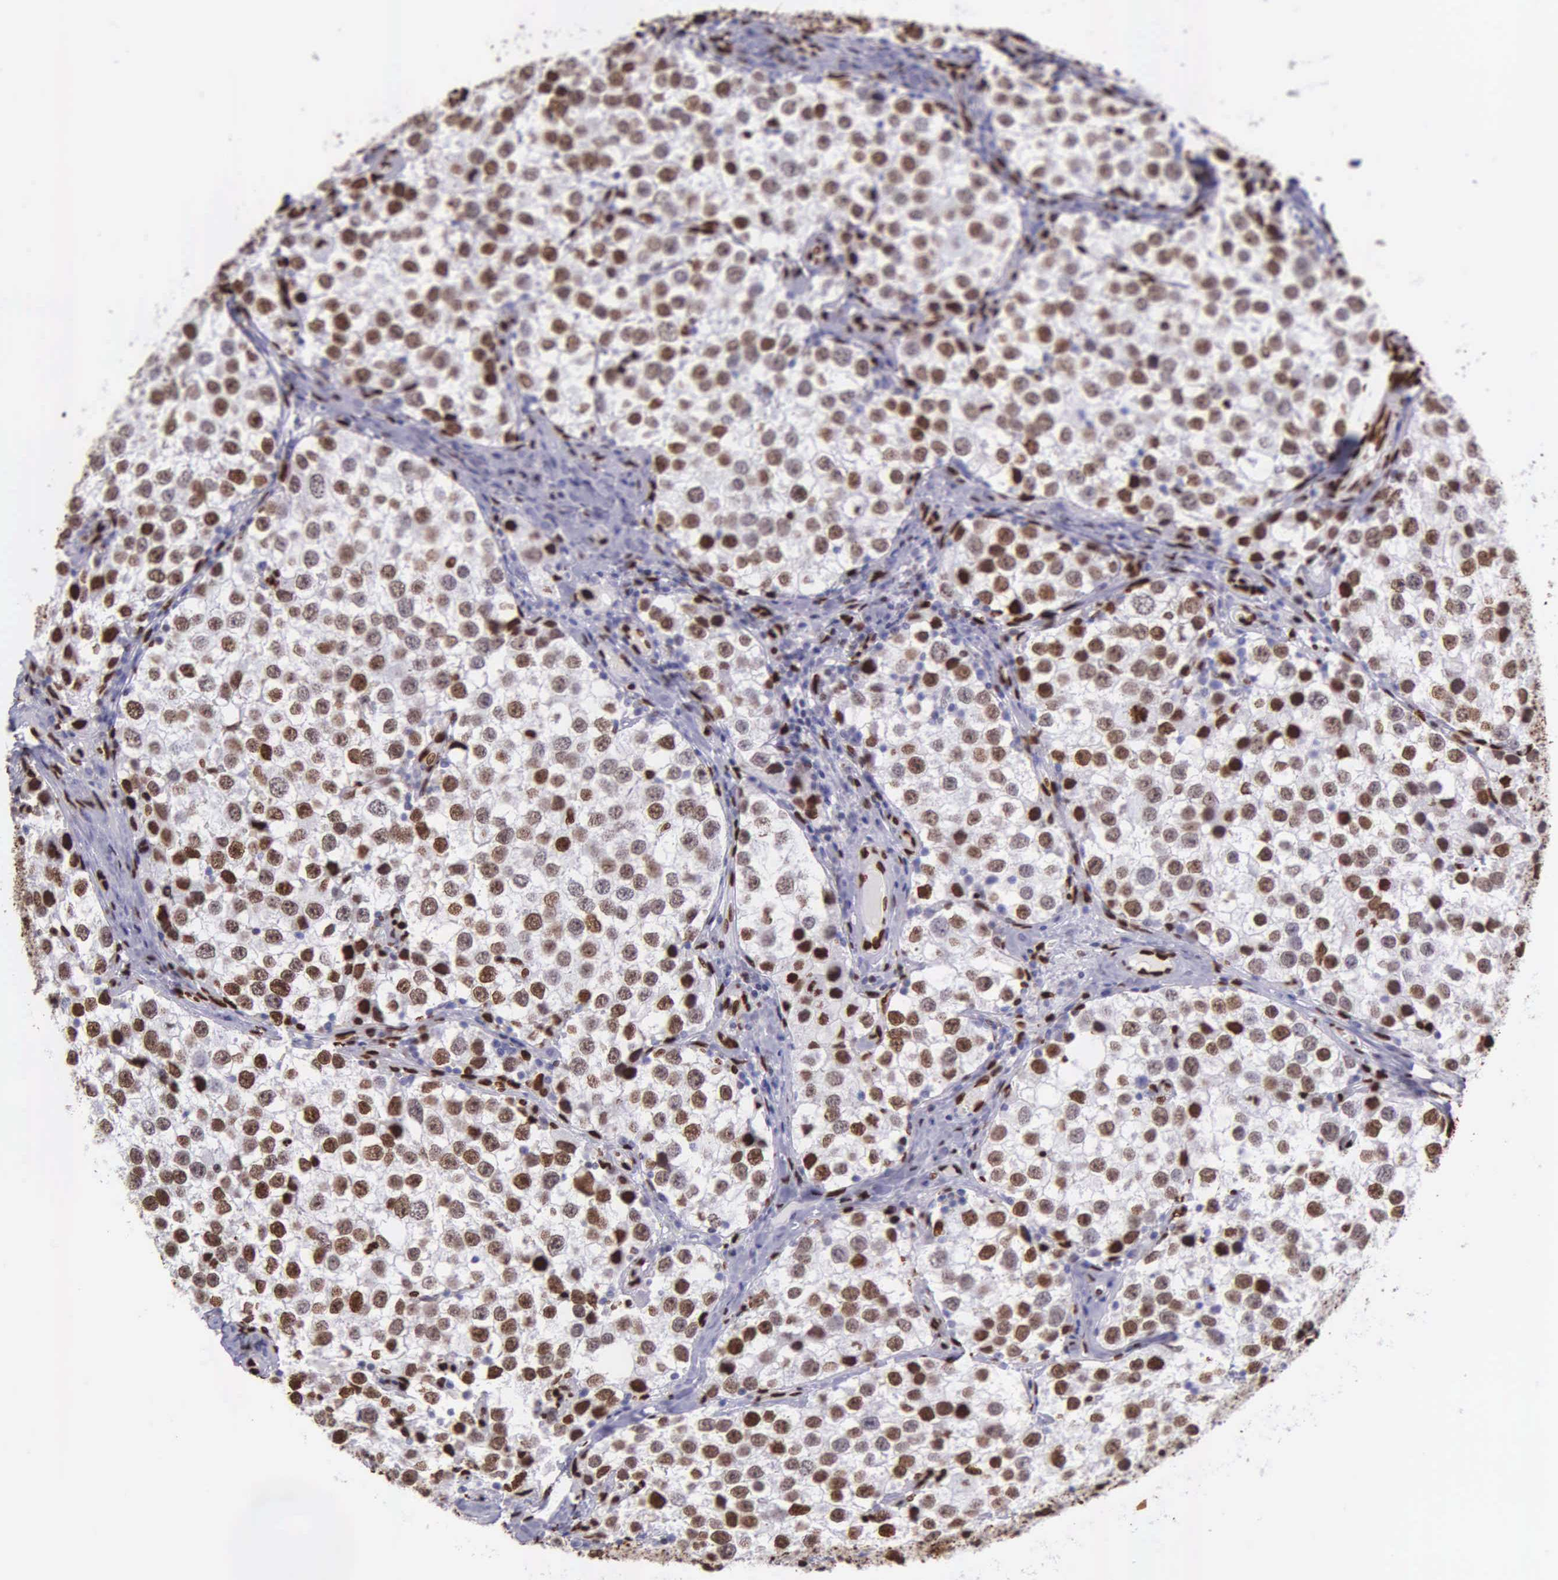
{"staining": {"intensity": "strong", "quantity": ">75%", "location": "nuclear"}, "tissue": "testis cancer", "cell_type": "Tumor cells", "image_type": "cancer", "snomed": [{"axis": "morphology", "description": "Seminoma, NOS"}, {"axis": "topography", "description": "Testis"}], "caption": "Testis cancer tissue exhibits strong nuclear staining in approximately >75% of tumor cells", "gene": "H1-0", "patient": {"sex": "male", "age": 39}}